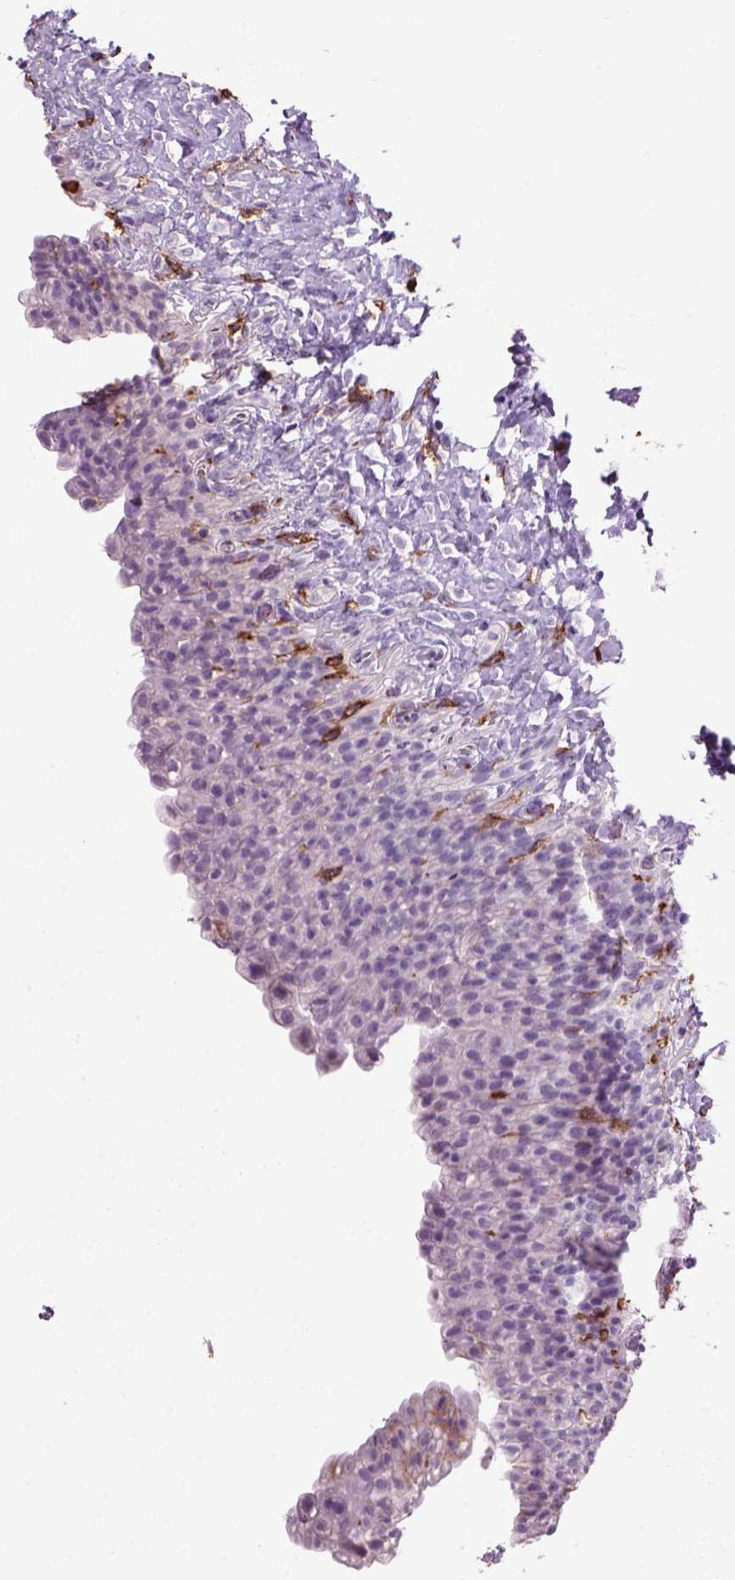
{"staining": {"intensity": "negative", "quantity": "none", "location": "none"}, "tissue": "urinary bladder", "cell_type": "Urothelial cells", "image_type": "normal", "snomed": [{"axis": "morphology", "description": "Normal tissue, NOS"}, {"axis": "topography", "description": "Urinary bladder"}, {"axis": "topography", "description": "Prostate"}], "caption": "Urinary bladder was stained to show a protein in brown. There is no significant expression in urothelial cells. Nuclei are stained in blue.", "gene": "CD14", "patient": {"sex": "male", "age": 76}}